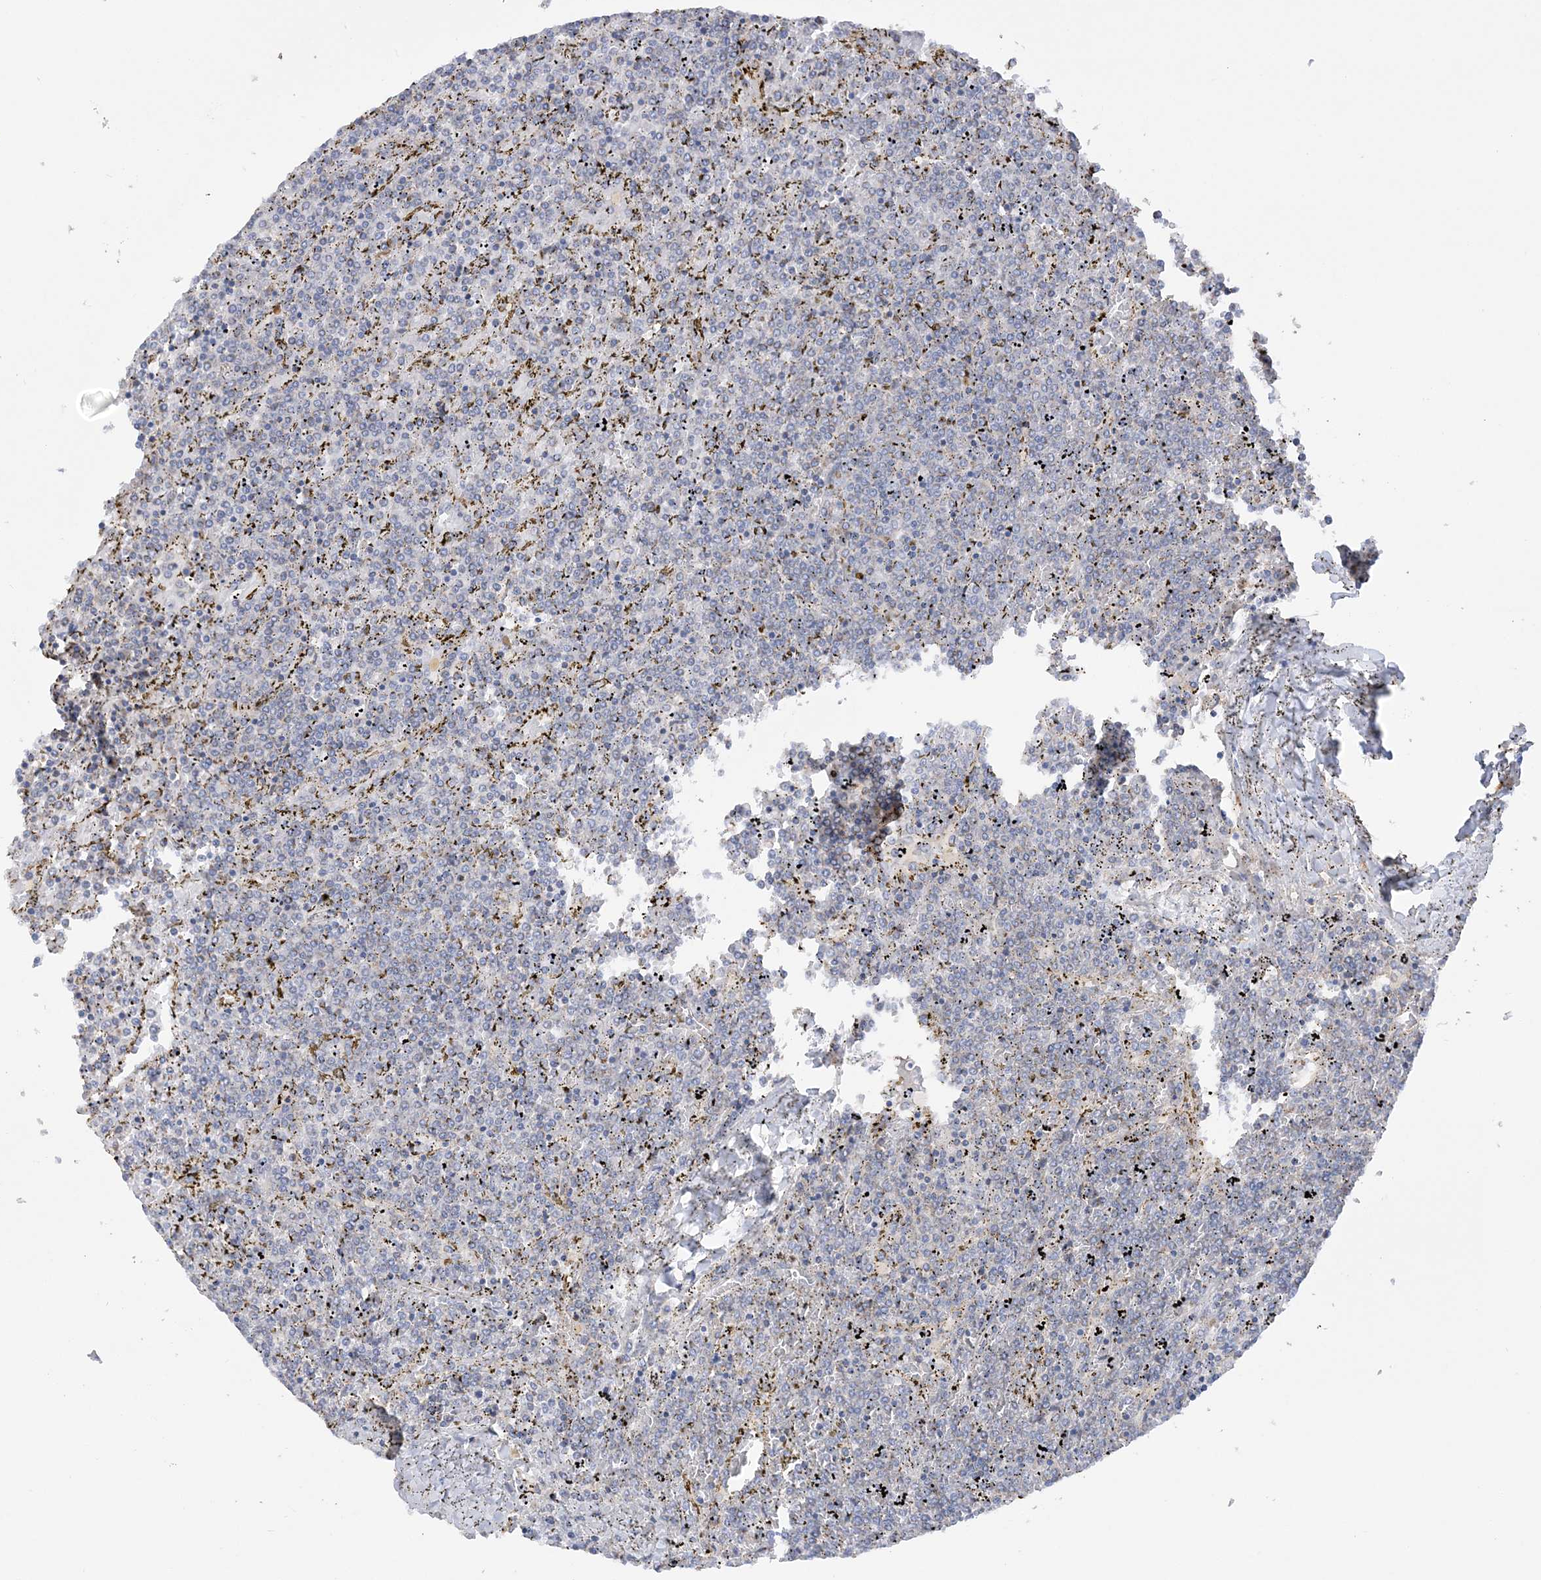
{"staining": {"intensity": "negative", "quantity": "none", "location": "none"}, "tissue": "lymphoma", "cell_type": "Tumor cells", "image_type": "cancer", "snomed": [{"axis": "morphology", "description": "Malignant lymphoma, non-Hodgkin's type, Low grade"}, {"axis": "topography", "description": "Spleen"}], "caption": "Lymphoma was stained to show a protein in brown. There is no significant staining in tumor cells.", "gene": "MMADHC", "patient": {"sex": "female", "age": 19}}